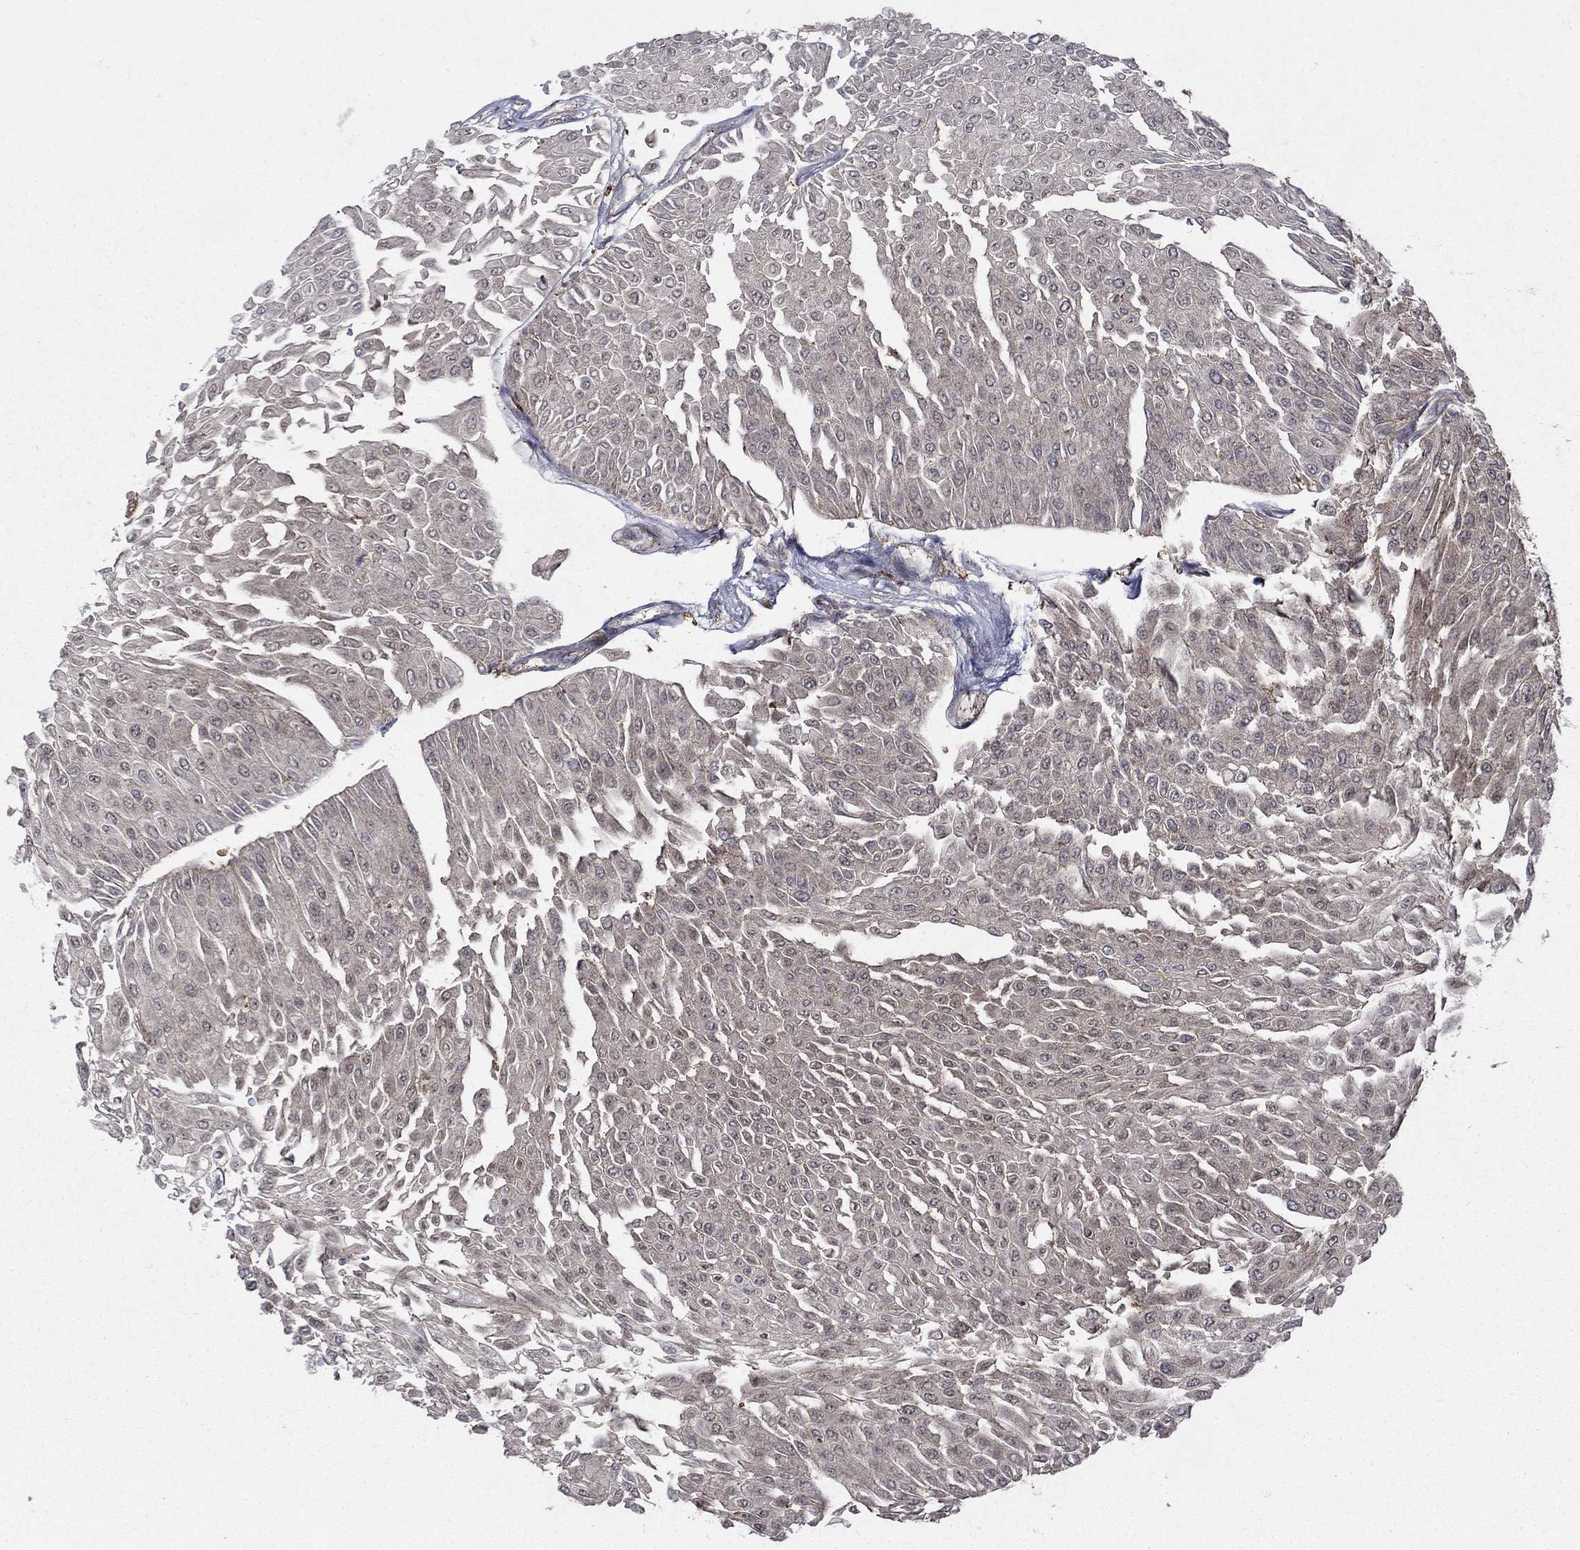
{"staining": {"intensity": "strong", "quantity": "<25%", "location": "cytoplasmic/membranous"}, "tissue": "urothelial cancer", "cell_type": "Tumor cells", "image_type": "cancer", "snomed": [{"axis": "morphology", "description": "Urothelial carcinoma, Low grade"}, {"axis": "topography", "description": "Urinary bladder"}], "caption": "Urothelial cancer stained with immunohistochemistry (IHC) demonstrates strong cytoplasmic/membranous expression in about <25% of tumor cells. The protein is shown in brown color, while the nuclei are stained blue.", "gene": "CACYBP", "patient": {"sex": "male", "age": 67}}